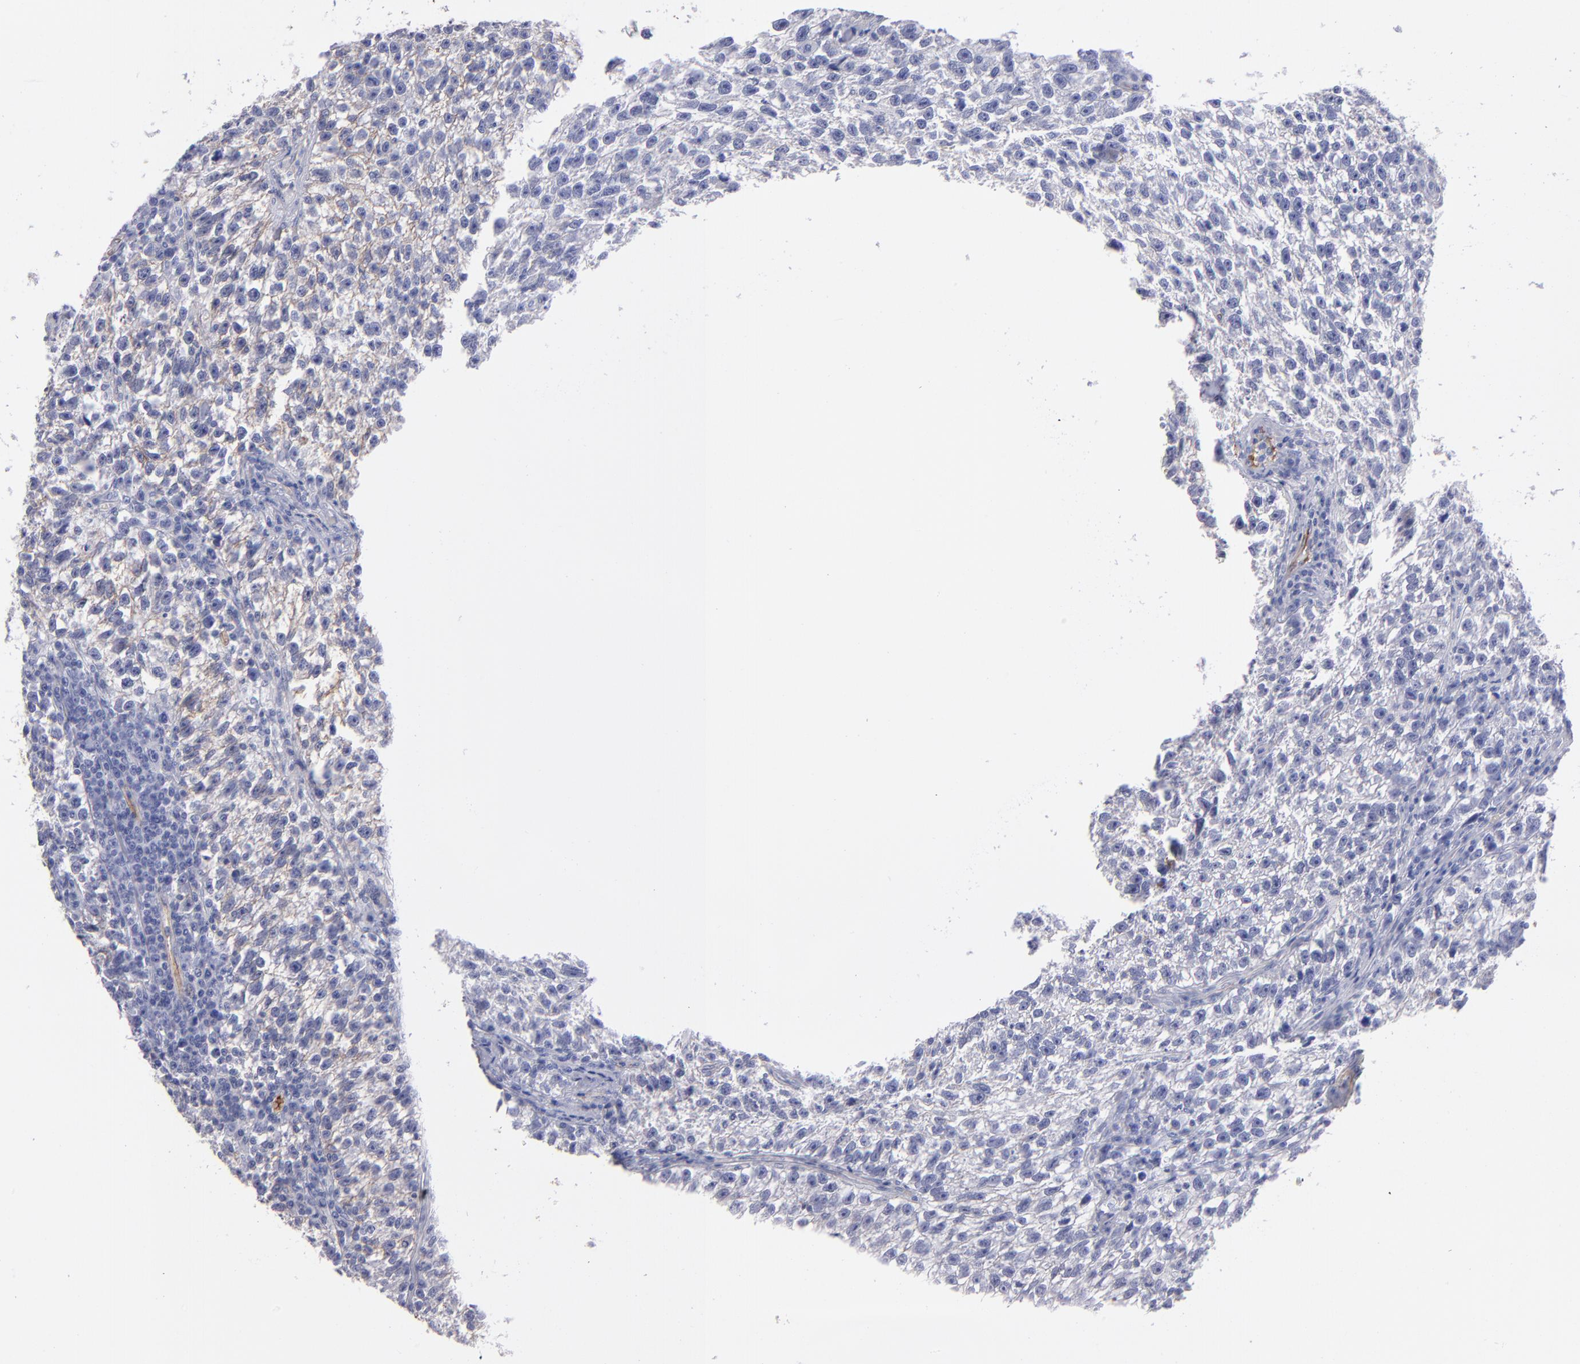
{"staining": {"intensity": "negative", "quantity": "none", "location": "none"}, "tissue": "testis cancer", "cell_type": "Tumor cells", "image_type": "cancer", "snomed": [{"axis": "morphology", "description": "Seminoma, NOS"}, {"axis": "topography", "description": "Testis"}], "caption": "Immunohistochemistry image of neoplastic tissue: human testis cancer (seminoma) stained with DAB (3,3'-diaminobenzidine) demonstrates no significant protein staining in tumor cells. Brightfield microscopy of immunohistochemistry stained with DAB (brown) and hematoxylin (blue), captured at high magnification.", "gene": "AHNAK2", "patient": {"sex": "male", "age": 38}}